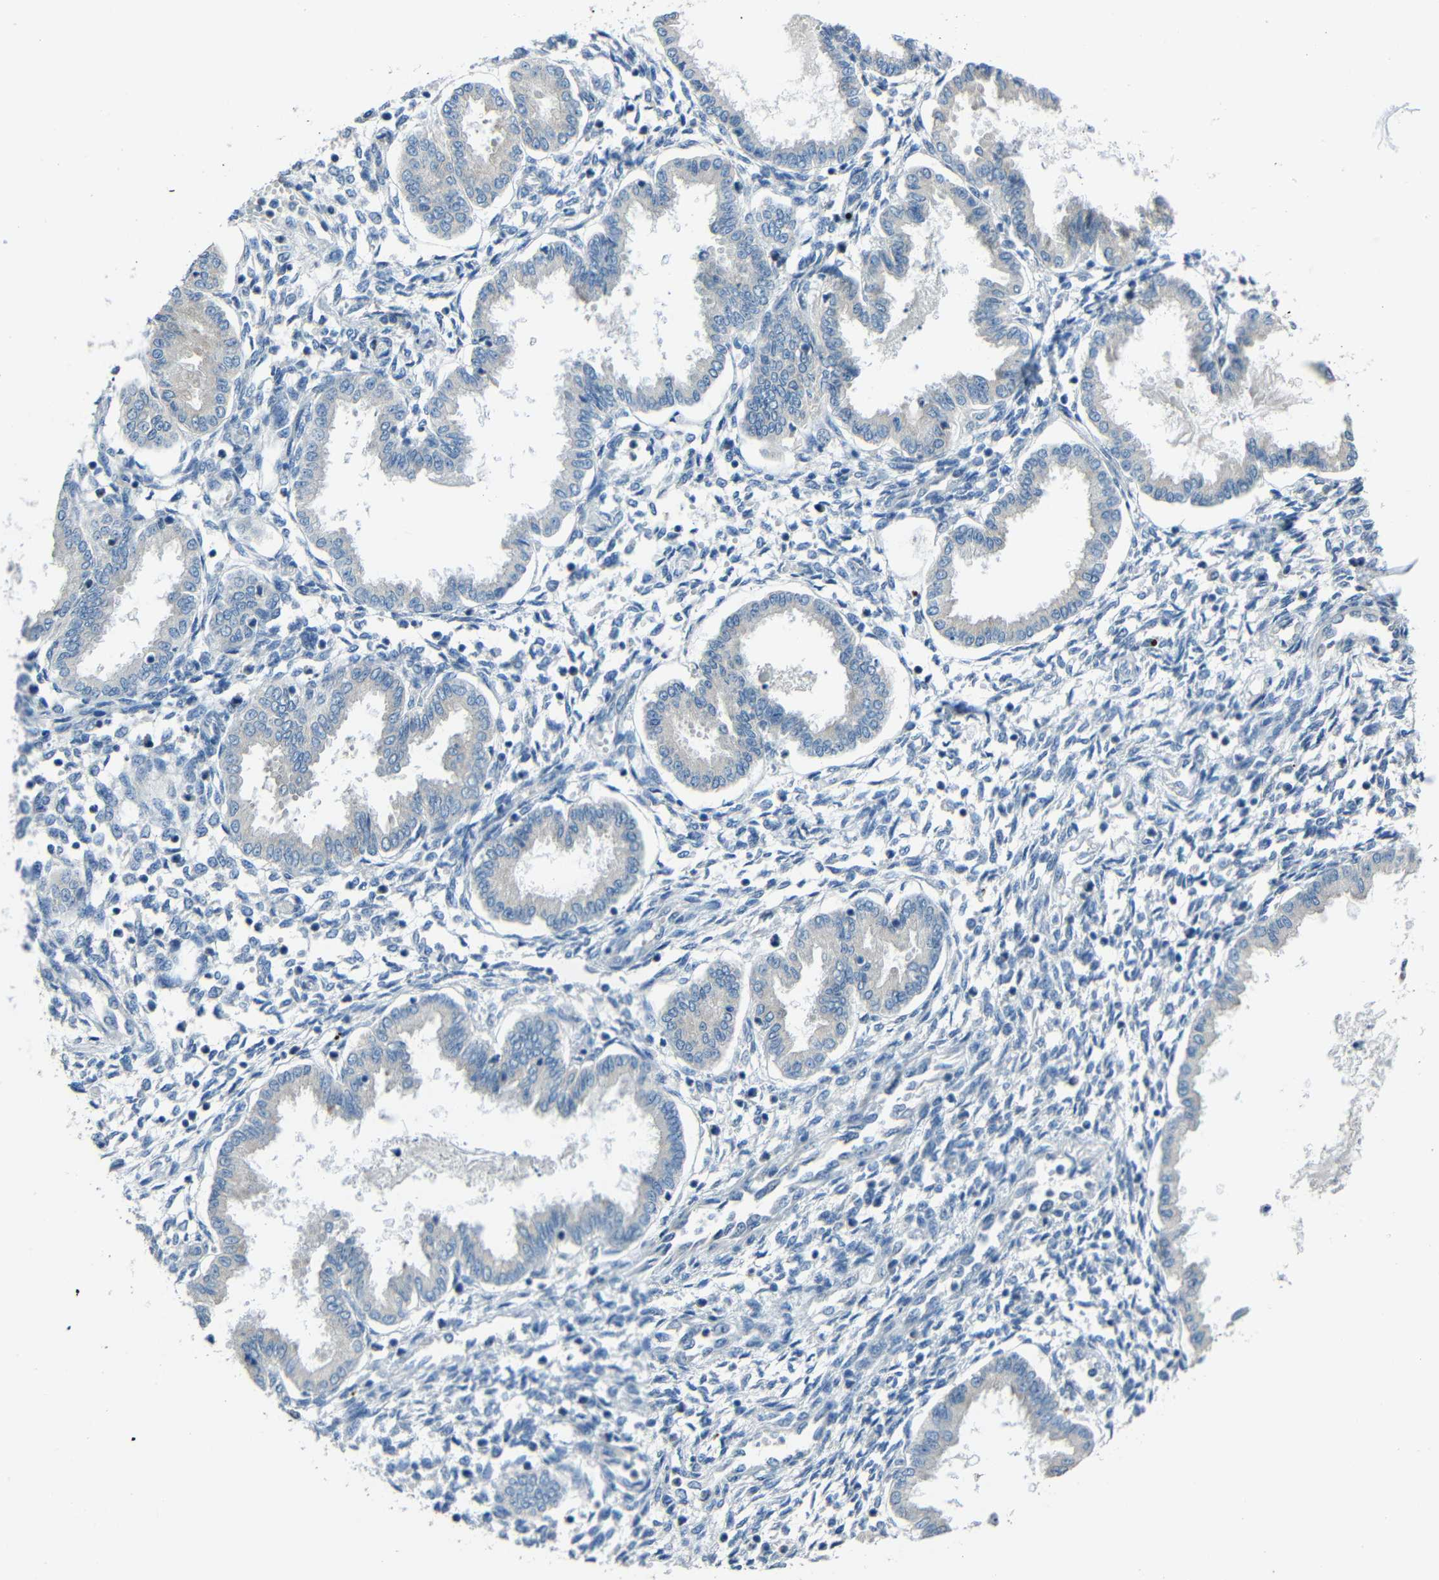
{"staining": {"intensity": "negative", "quantity": "none", "location": "none"}, "tissue": "endometrium", "cell_type": "Cells in endometrial stroma", "image_type": "normal", "snomed": [{"axis": "morphology", "description": "Normal tissue, NOS"}, {"axis": "topography", "description": "Endometrium"}], "caption": "Photomicrograph shows no protein expression in cells in endometrial stroma of unremarkable endometrium. (Brightfield microscopy of DAB (3,3'-diaminobenzidine) immunohistochemistry (IHC) at high magnification).", "gene": "STBD1", "patient": {"sex": "female", "age": 33}}